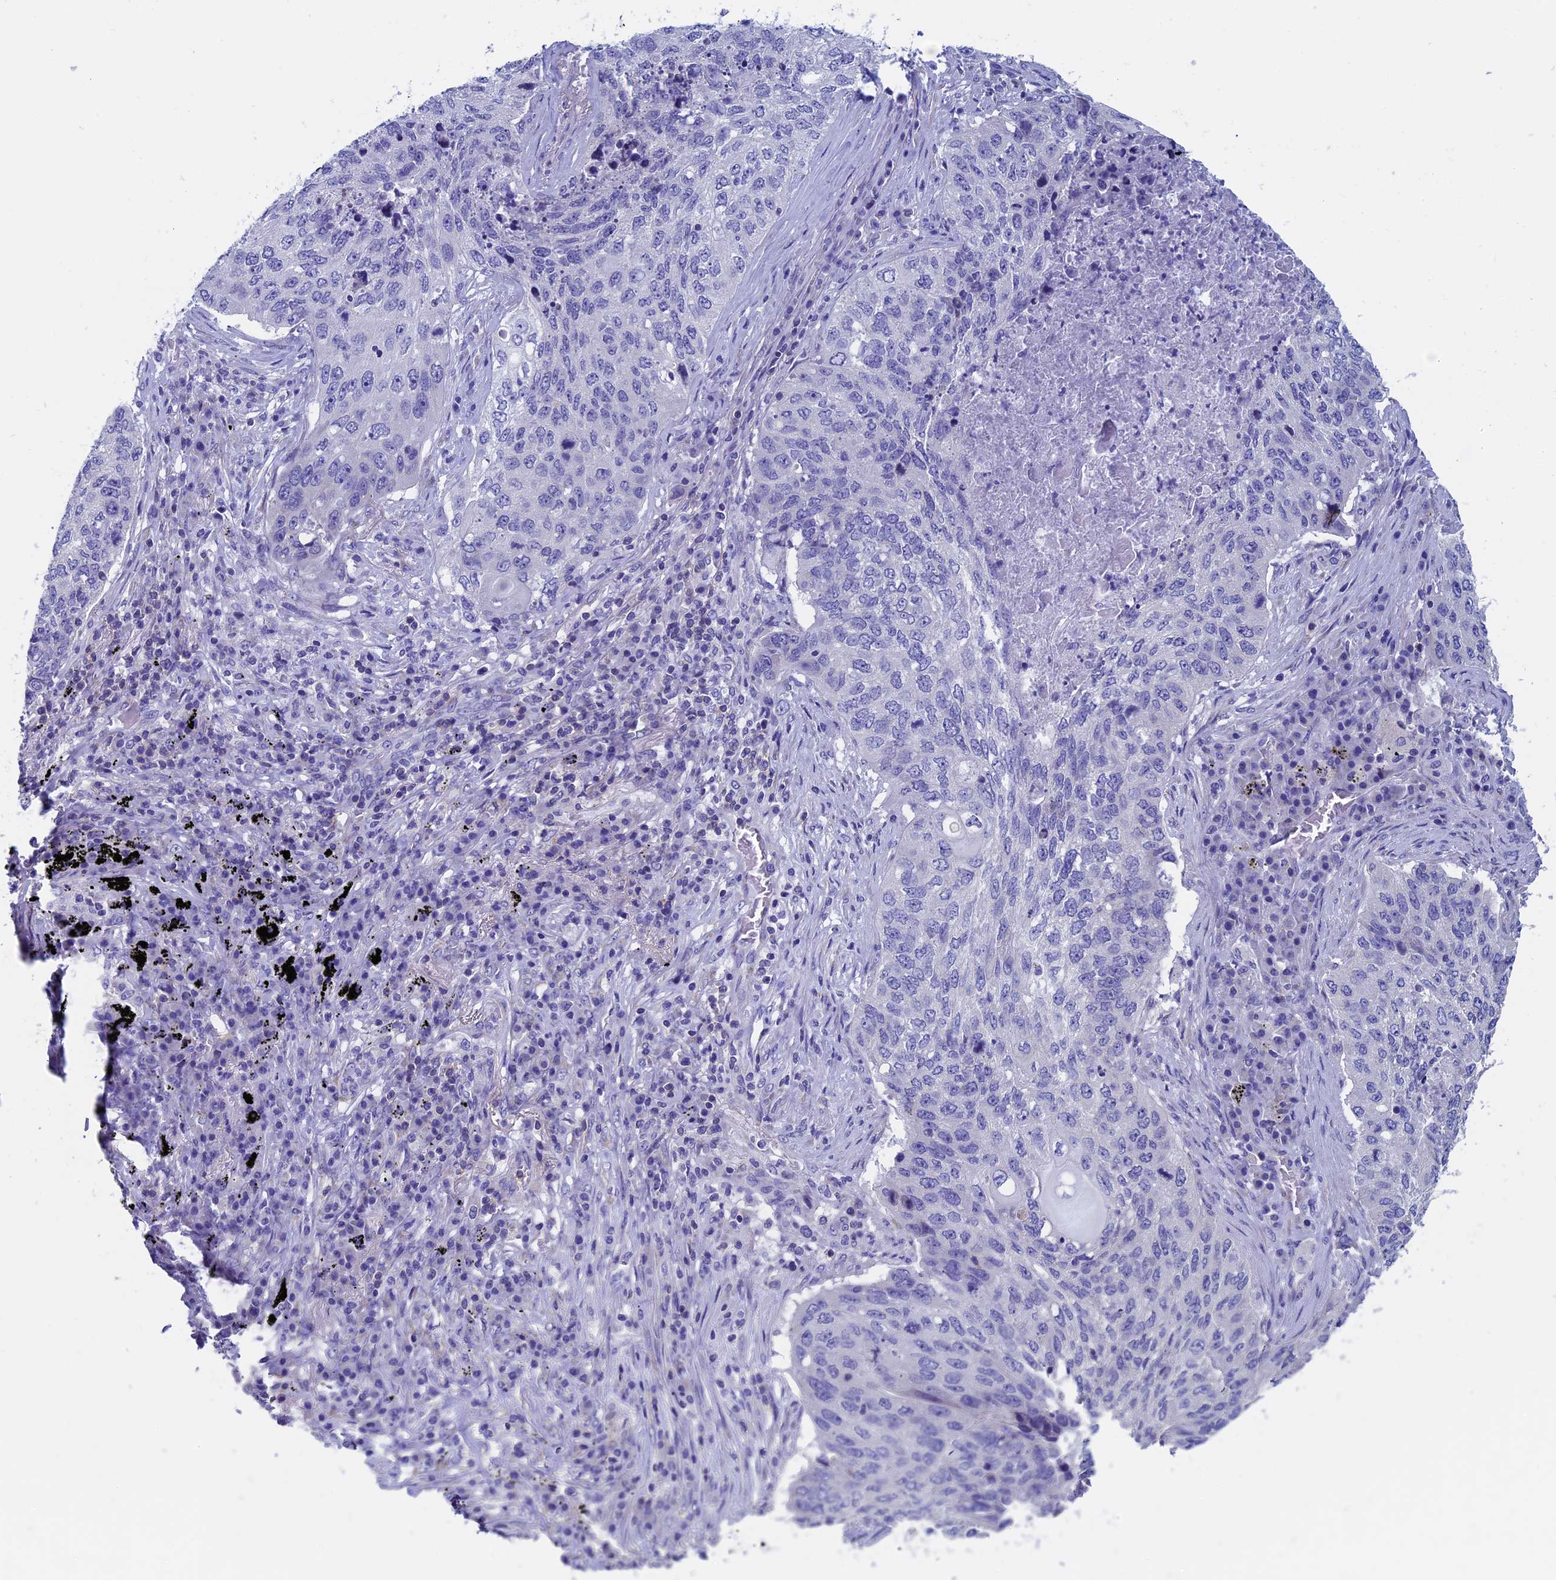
{"staining": {"intensity": "negative", "quantity": "none", "location": "none"}, "tissue": "lung cancer", "cell_type": "Tumor cells", "image_type": "cancer", "snomed": [{"axis": "morphology", "description": "Squamous cell carcinoma, NOS"}, {"axis": "topography", "description": "Lung"}], "caption": "IHC of lung squamous cell carcinoma demonstrates no staining in tumor cells.", "gene": "SEPTIN1", "patient": {"sex": "female", "age": 63}}